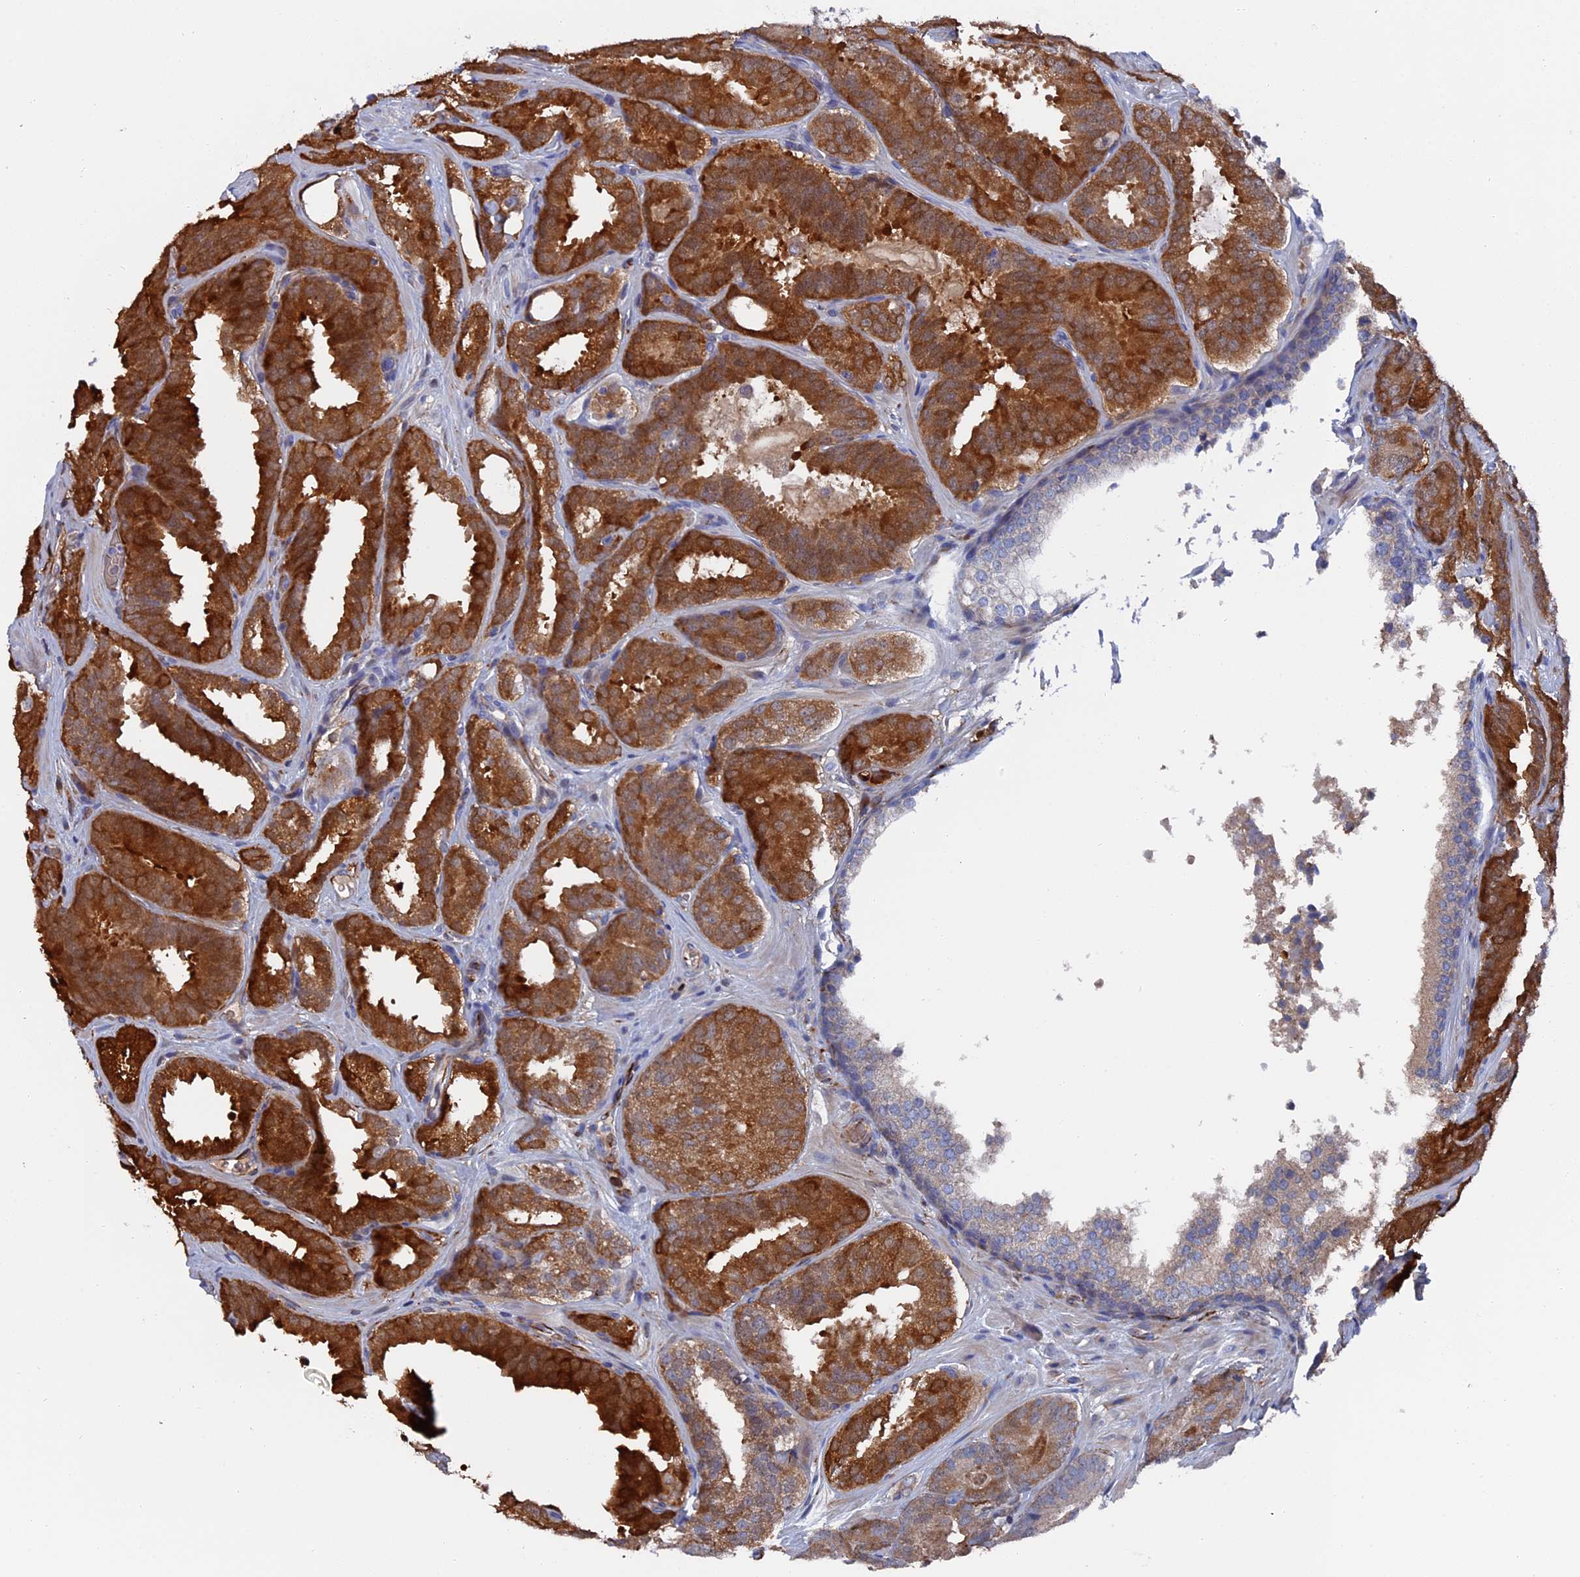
{"staining": {"intensity": "strong", "quantity": ">75%", "location": "cytoplasmic/membranous"}, "tissue": "prostate cancer", "cell_type": "Tumor cells", "image_type": "cancer", "snomed": [{"axis": "morphology", "description": "Adenocarcinoma, High grade"}, {"axis": "topography", "description": "Prostate"}], "caption": "Protein staining reveals strong cytoplasmic/membranous expression in approximately >75% of tumor cells in prostate high-grade adenocarcinoma.", "gene": "SMG9", "patient": {"sex": "male", "age": 63}}